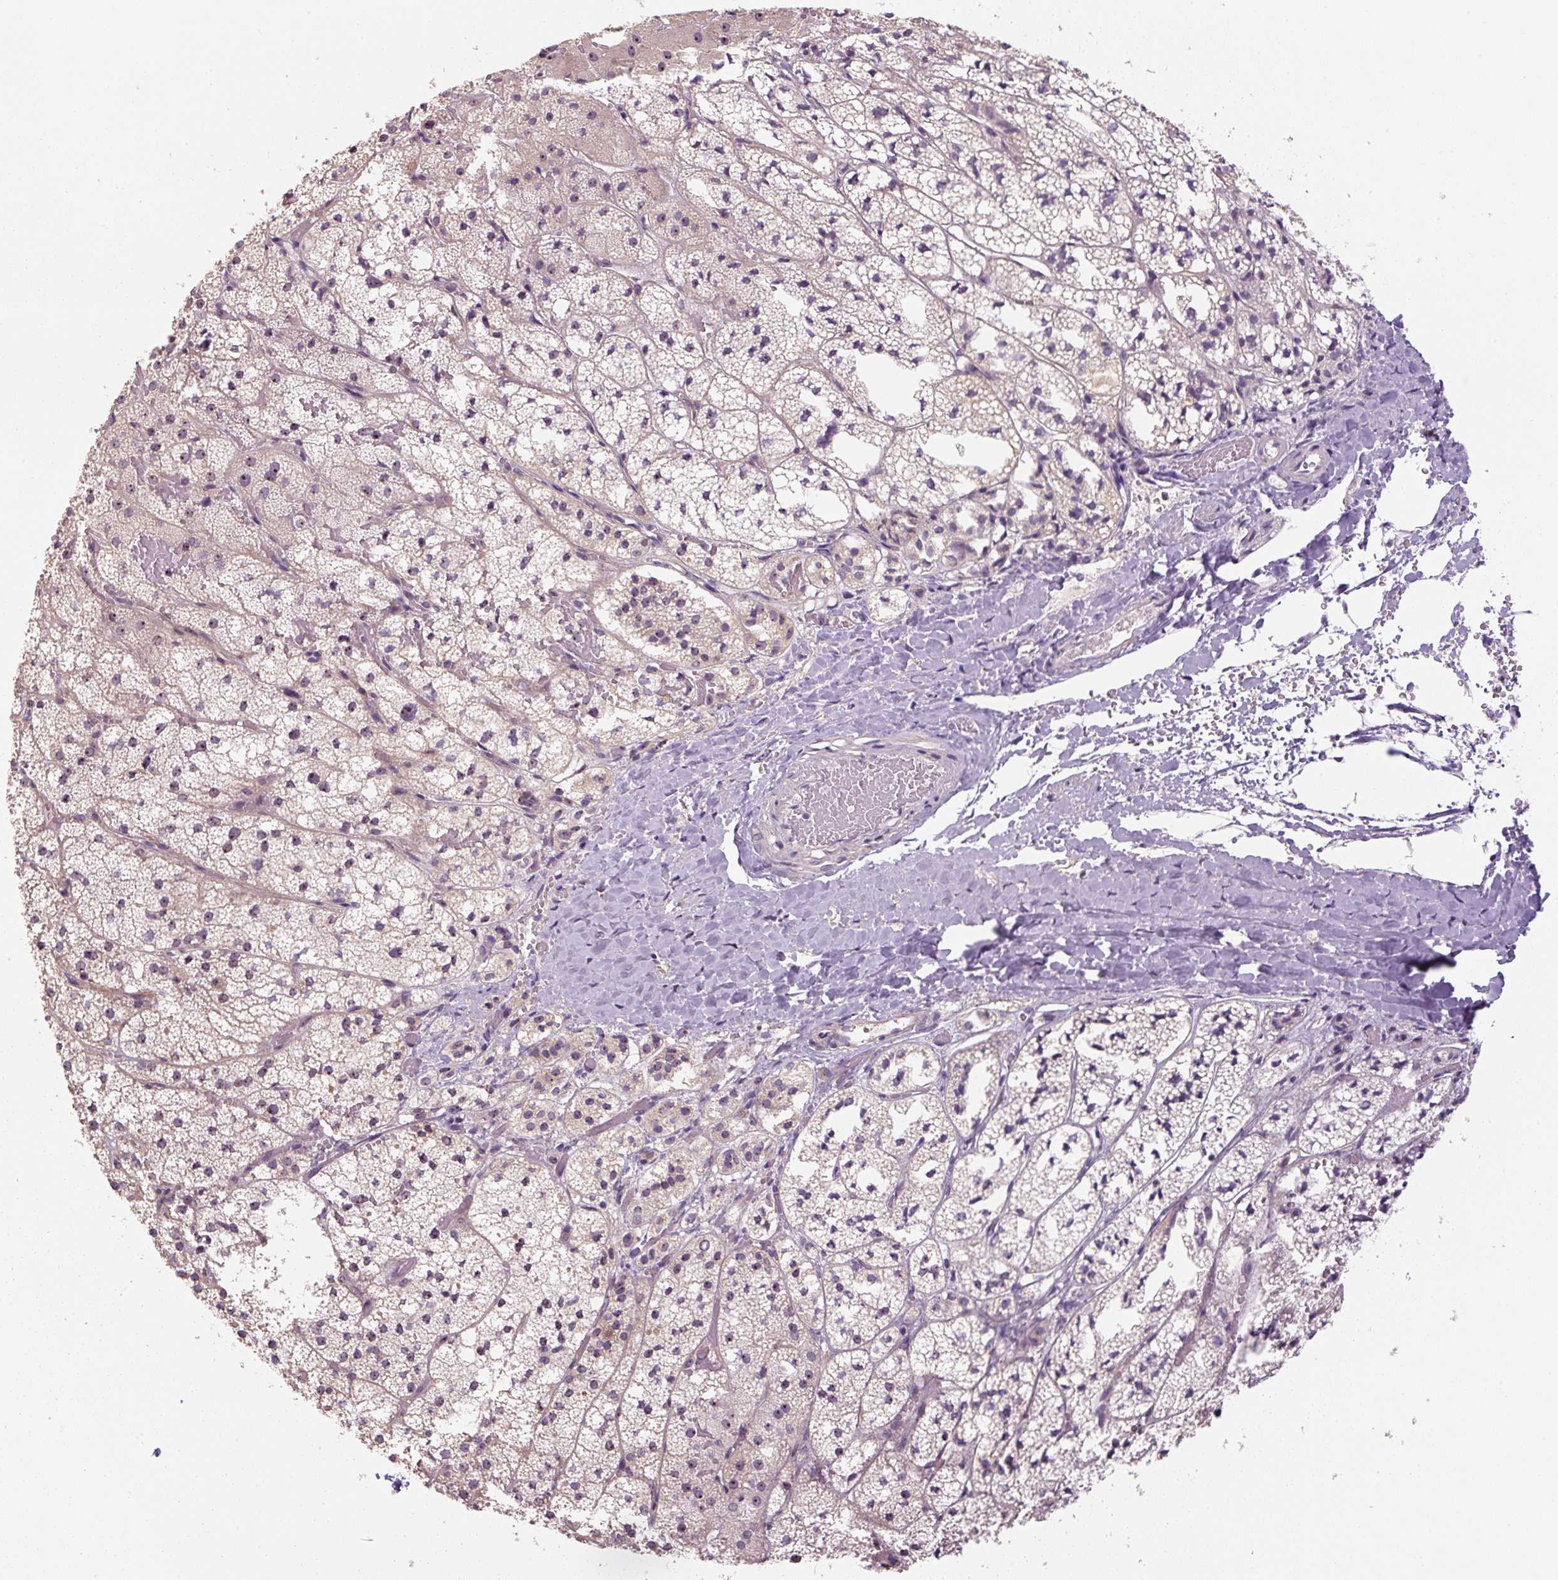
{"staining": {"intensity": "weak", "quantity": "<25%", "location": "nuclear"}, "tissue": "adrenal gland", "cell_type": "Glandular cells", "image_type": "normal", "snomed": [{"axis": "morphology", "description": "Normal tissue, NOS"}, {"axis": "topography", "description": "Adrenal gland"}], "caption": "The image exhibits no significant positivity in glandular cells of adrenal gland. (Brightfield microscopy of DAB IHC at high magnification).", "gene": "TMEM151B", "patient": {"sex": "male", "age": 53}}